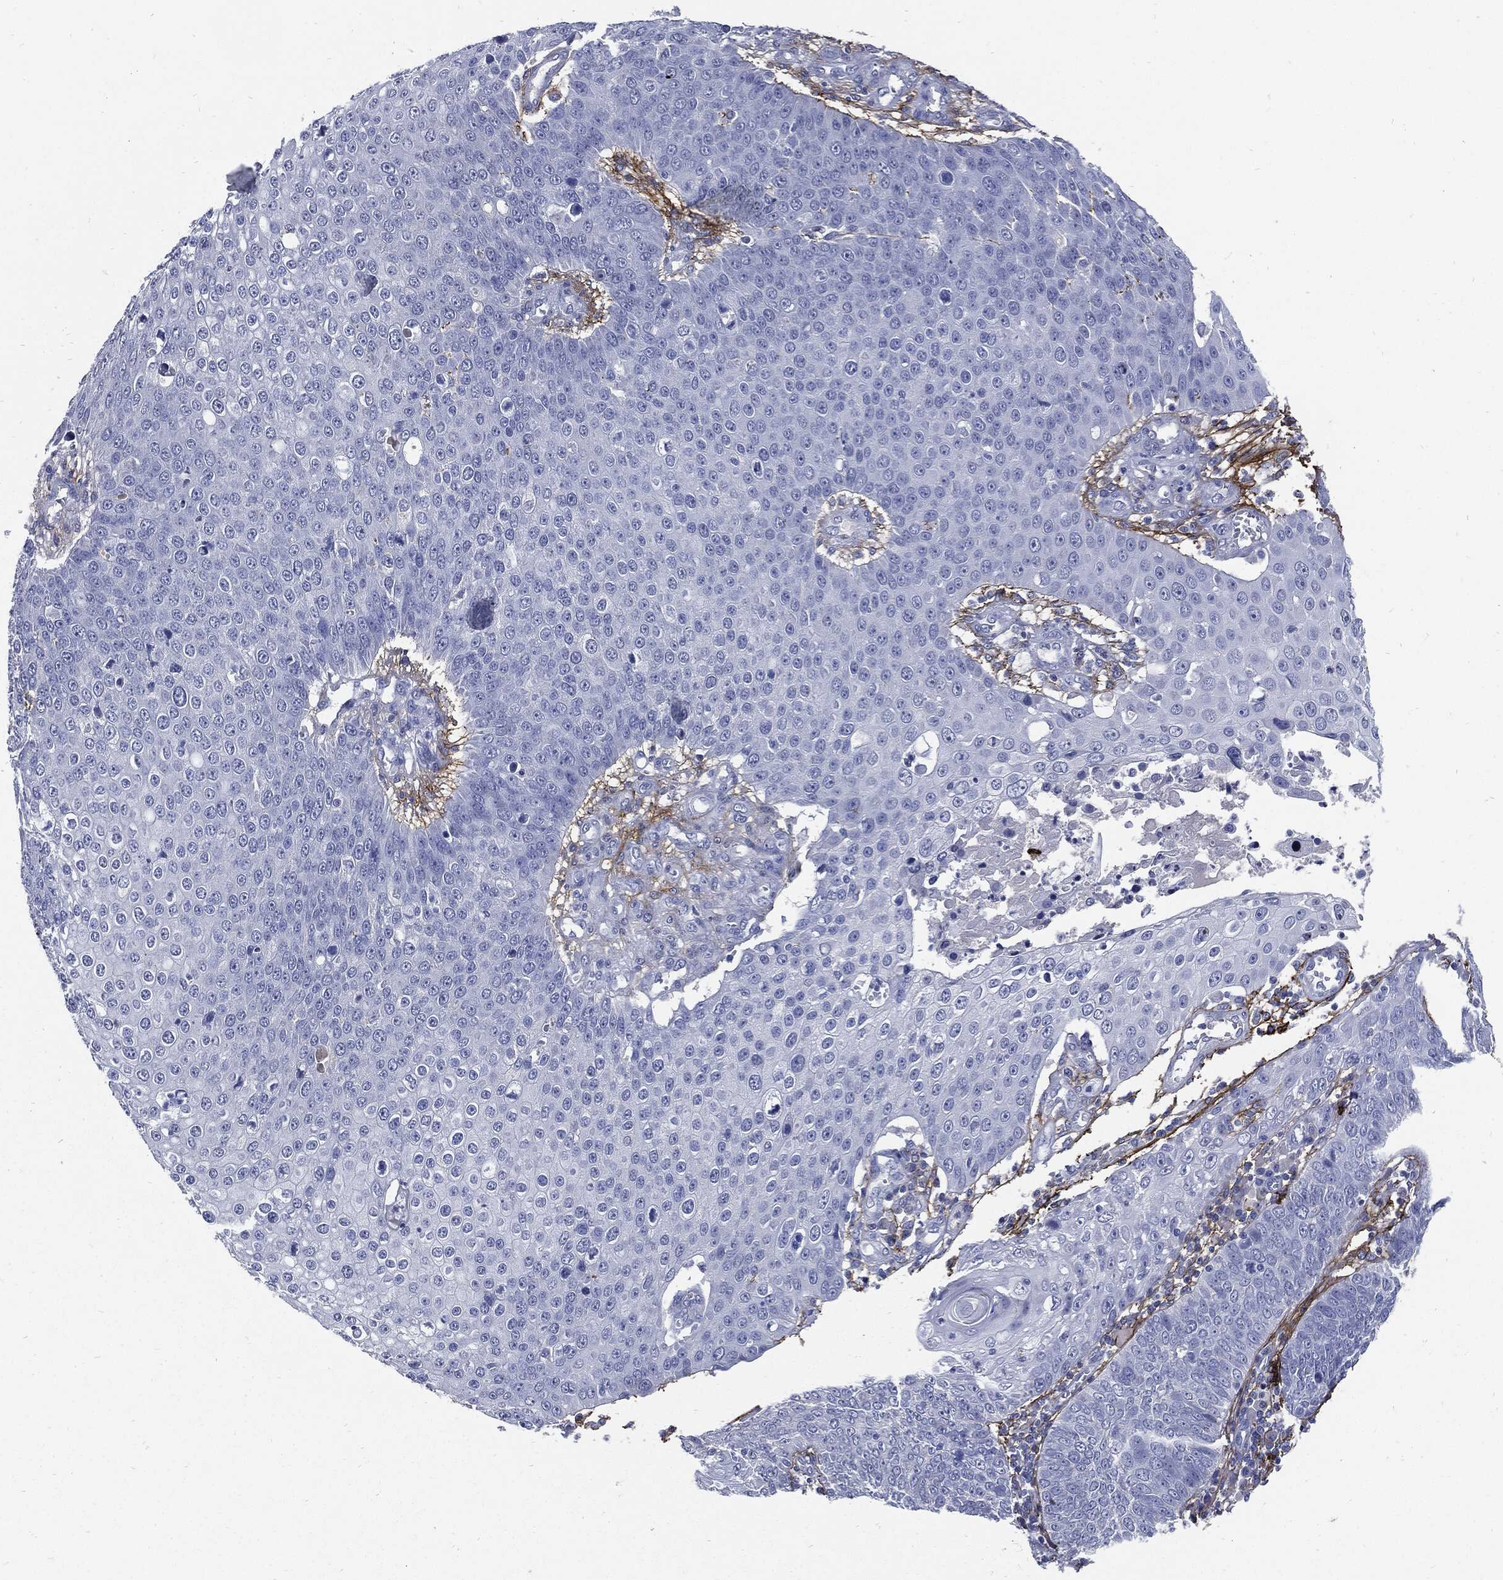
{"staining": {"intensity": "negative", "quantity": "none", "location": "none"}, "tissue": "skin cancer", "cell_type": "Tumor cells", "image_type": "cancer", "snomed": [{"axis": "morphology", "description": "Squamous cell carcinoma, NOS"}, {"axis": "topography", "description": "Skin"}], "caption": "The micrograph exhibits no significant positivity in tumor cells of skin cancer. (Stains: DAB (3,3'-diaminobenzidine) IHC with hematoxylin counter stain, Microscopy: brightfield microscopy at high magnification).", "gene": "FBN1", "patient": {"sex": "male", "age": 71}}